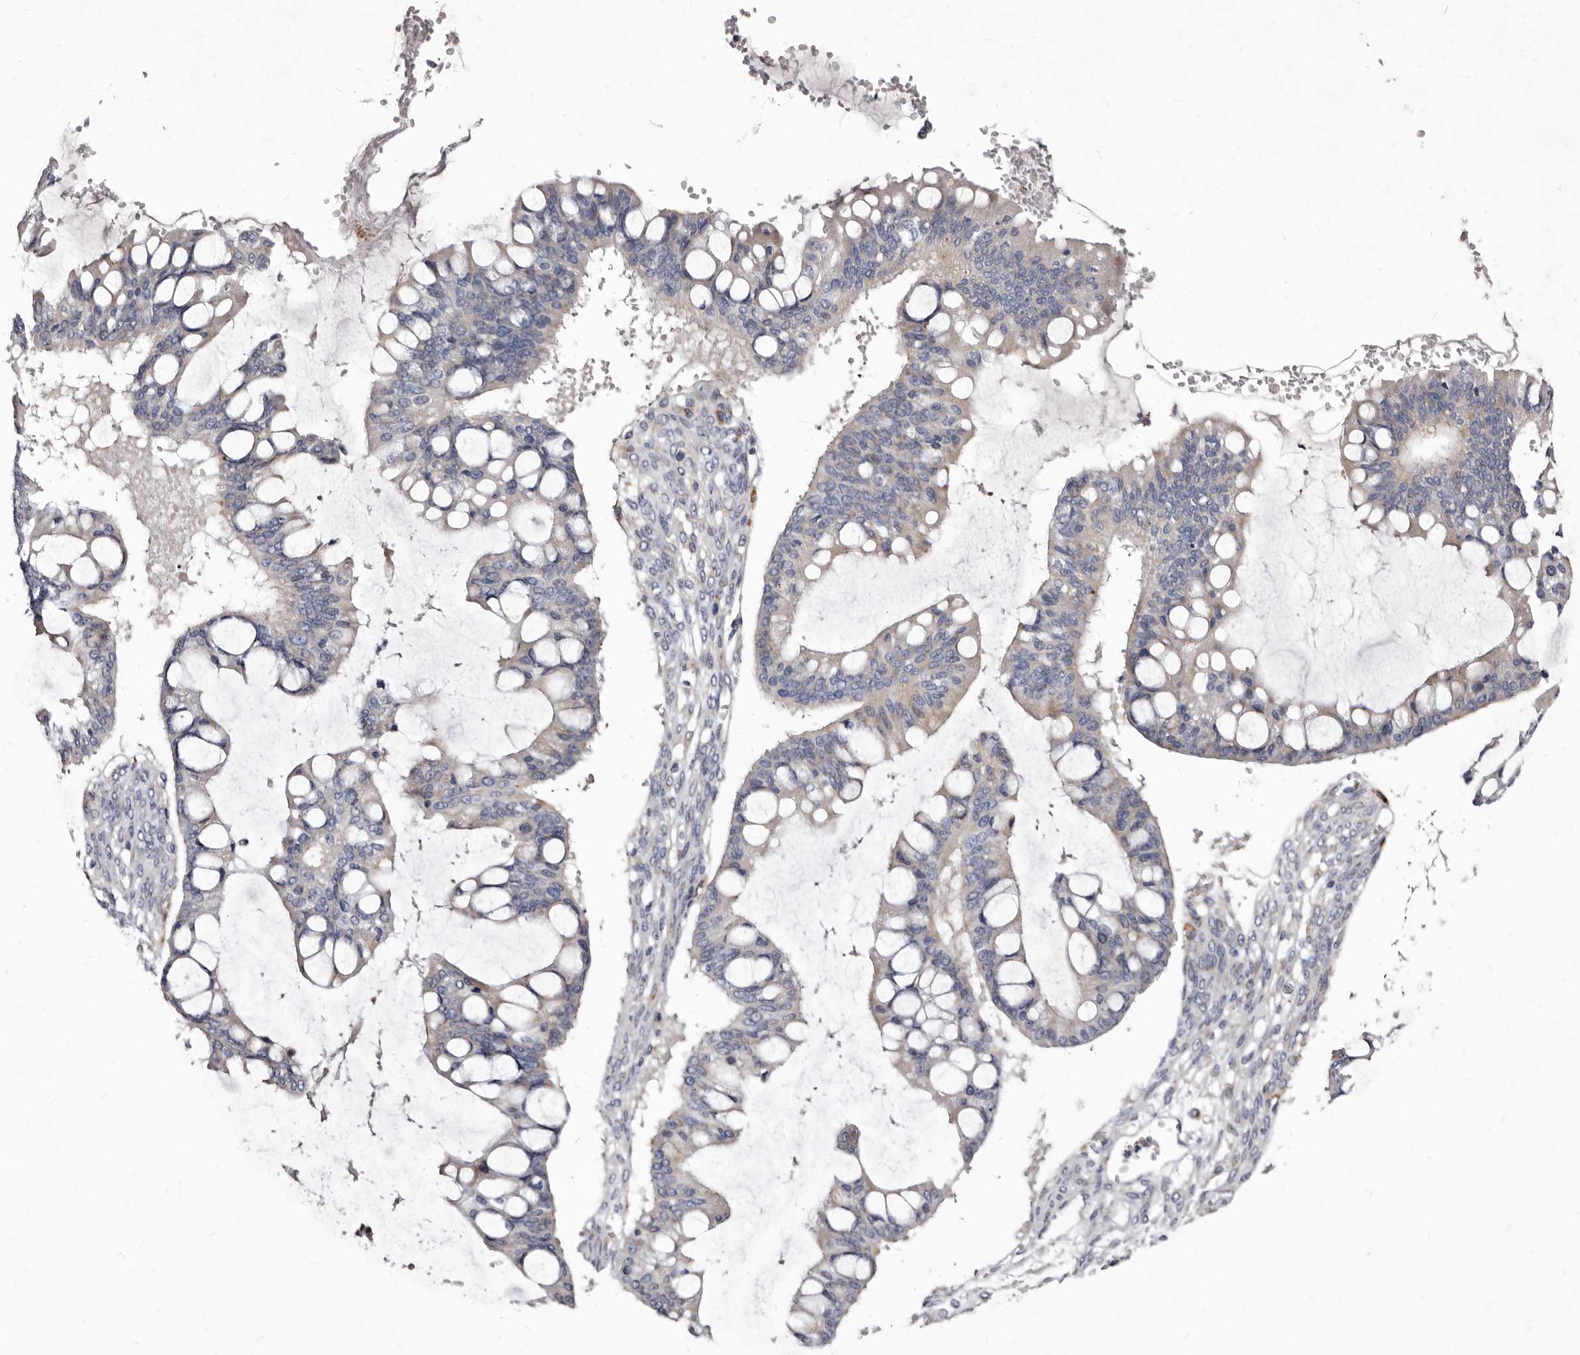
{"staining": {"intensity": "weak", "quantity": "<25%", "location": "cytoplasmic/membranous"}, "tissue": "ovarian cancer", "cell_type": "Tumor cells", "image_type": "cancer", "snomed": [{"axis": "morphology", "description": "Cystadenocarcinoma, mucinous, NOS"}, {"axis": "topography", "description": "Ovary"}], "caption": "Image shows no significant protein positivity in tumor cells of ovarian cancer (mucinous cystadenocarcinoma). (Brightfield microscopy of DAB immunohistochemistry at high magnification).", "gene": "AUNIP", "patient": {"sex": "female", "age": 73}}